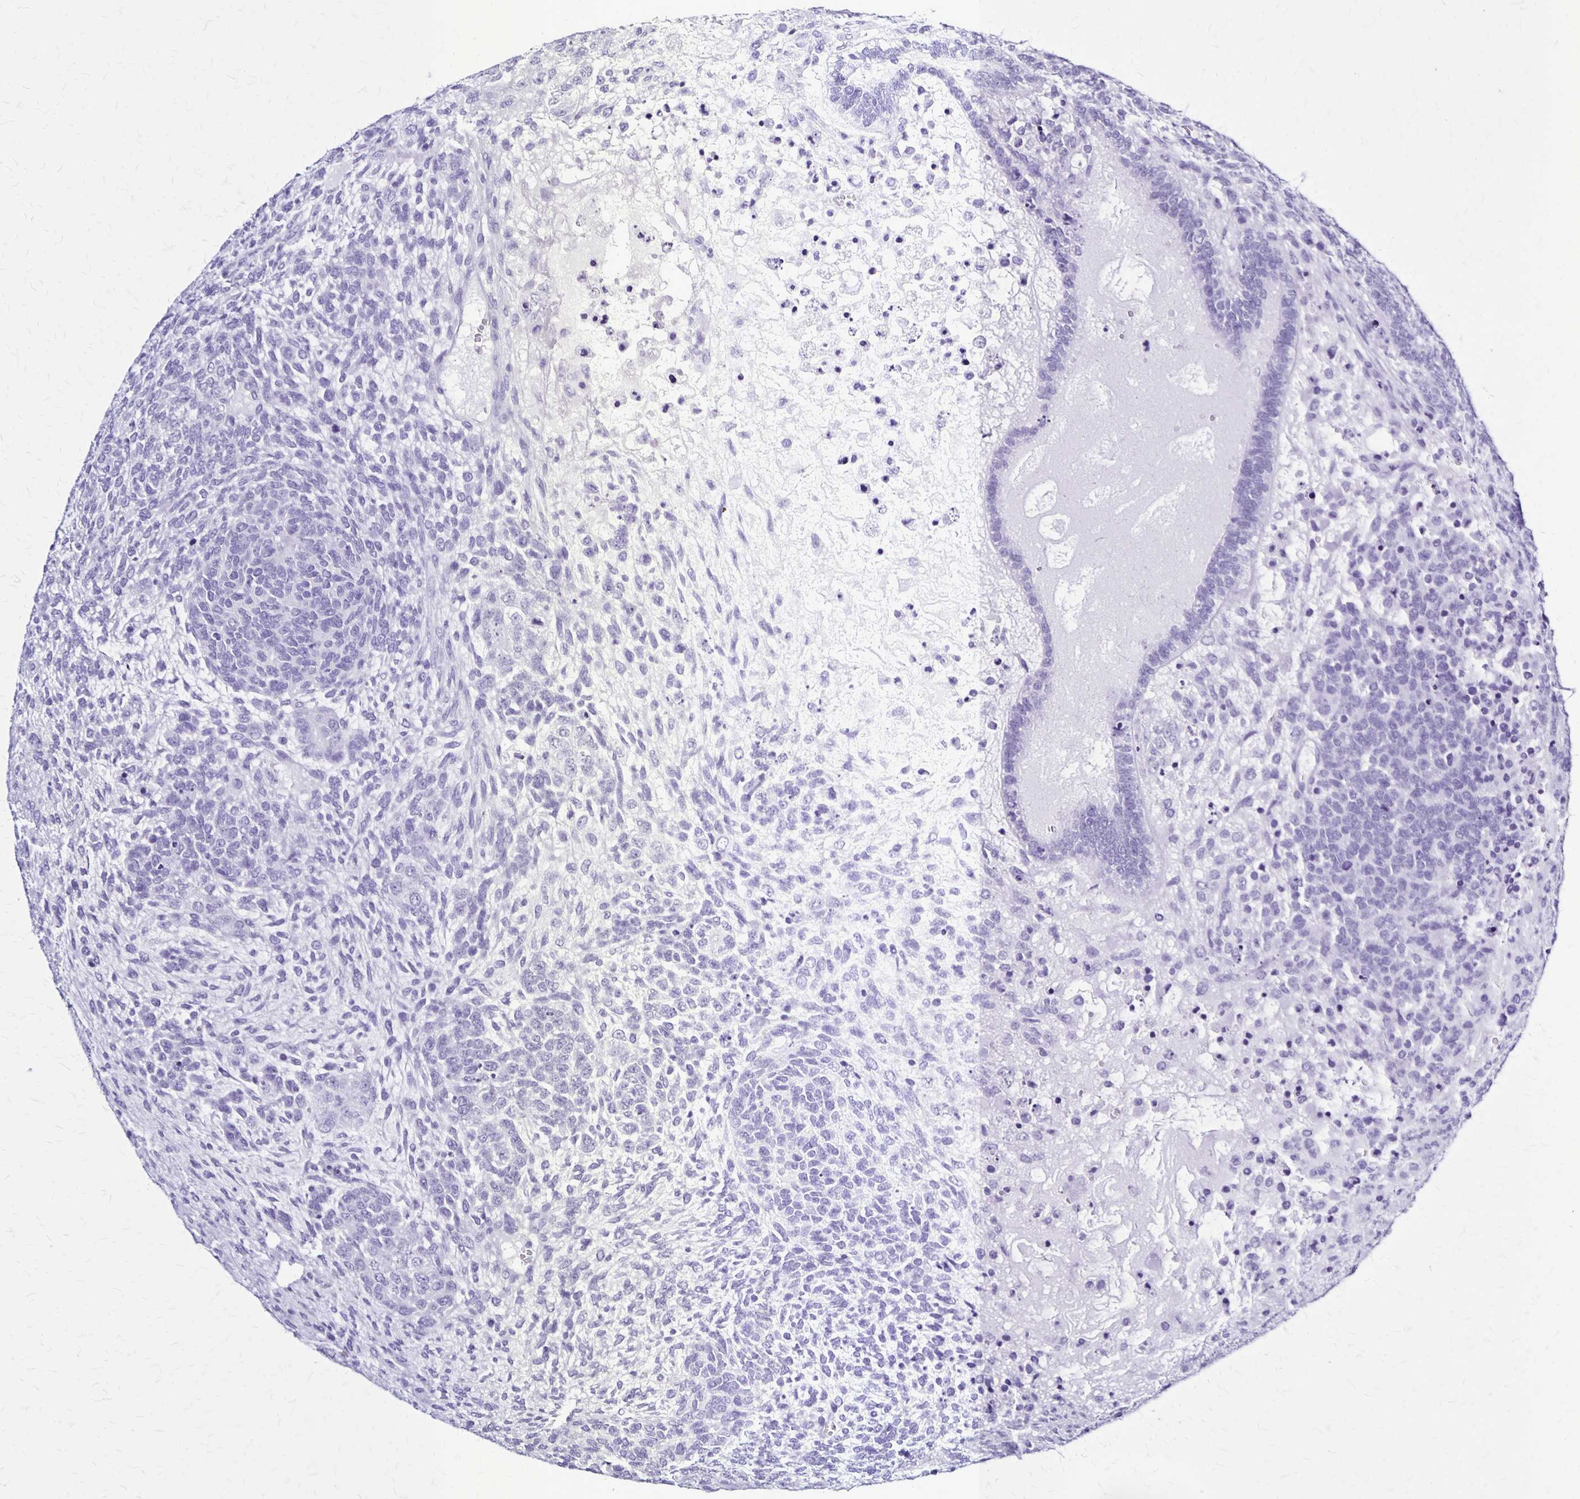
{"staining": {"intensity": "negative", "quantity": "none", "location": "none"}, "tissue": "testis cancer", "cell_type": "Tumor cells", "image_type": "cancer", "snomed": [{"axis": "morphology", "description": "Normal tissue, NOS"}, {"axis": "morphology", "description": "Carcinoma, Embryonal, NOS"}, {"axis": "topography", "description": "Testis"}, {"axis": "topography", "description": "Epididymis"}], "caption": "This is a micrograph of immunohistochemistry (IHC) staining of embryonal carcinoma (testis), which shows no expression in tumor cells.", "gene": "PLXNA4", "patient": {"sex": "male", "age": 23}}